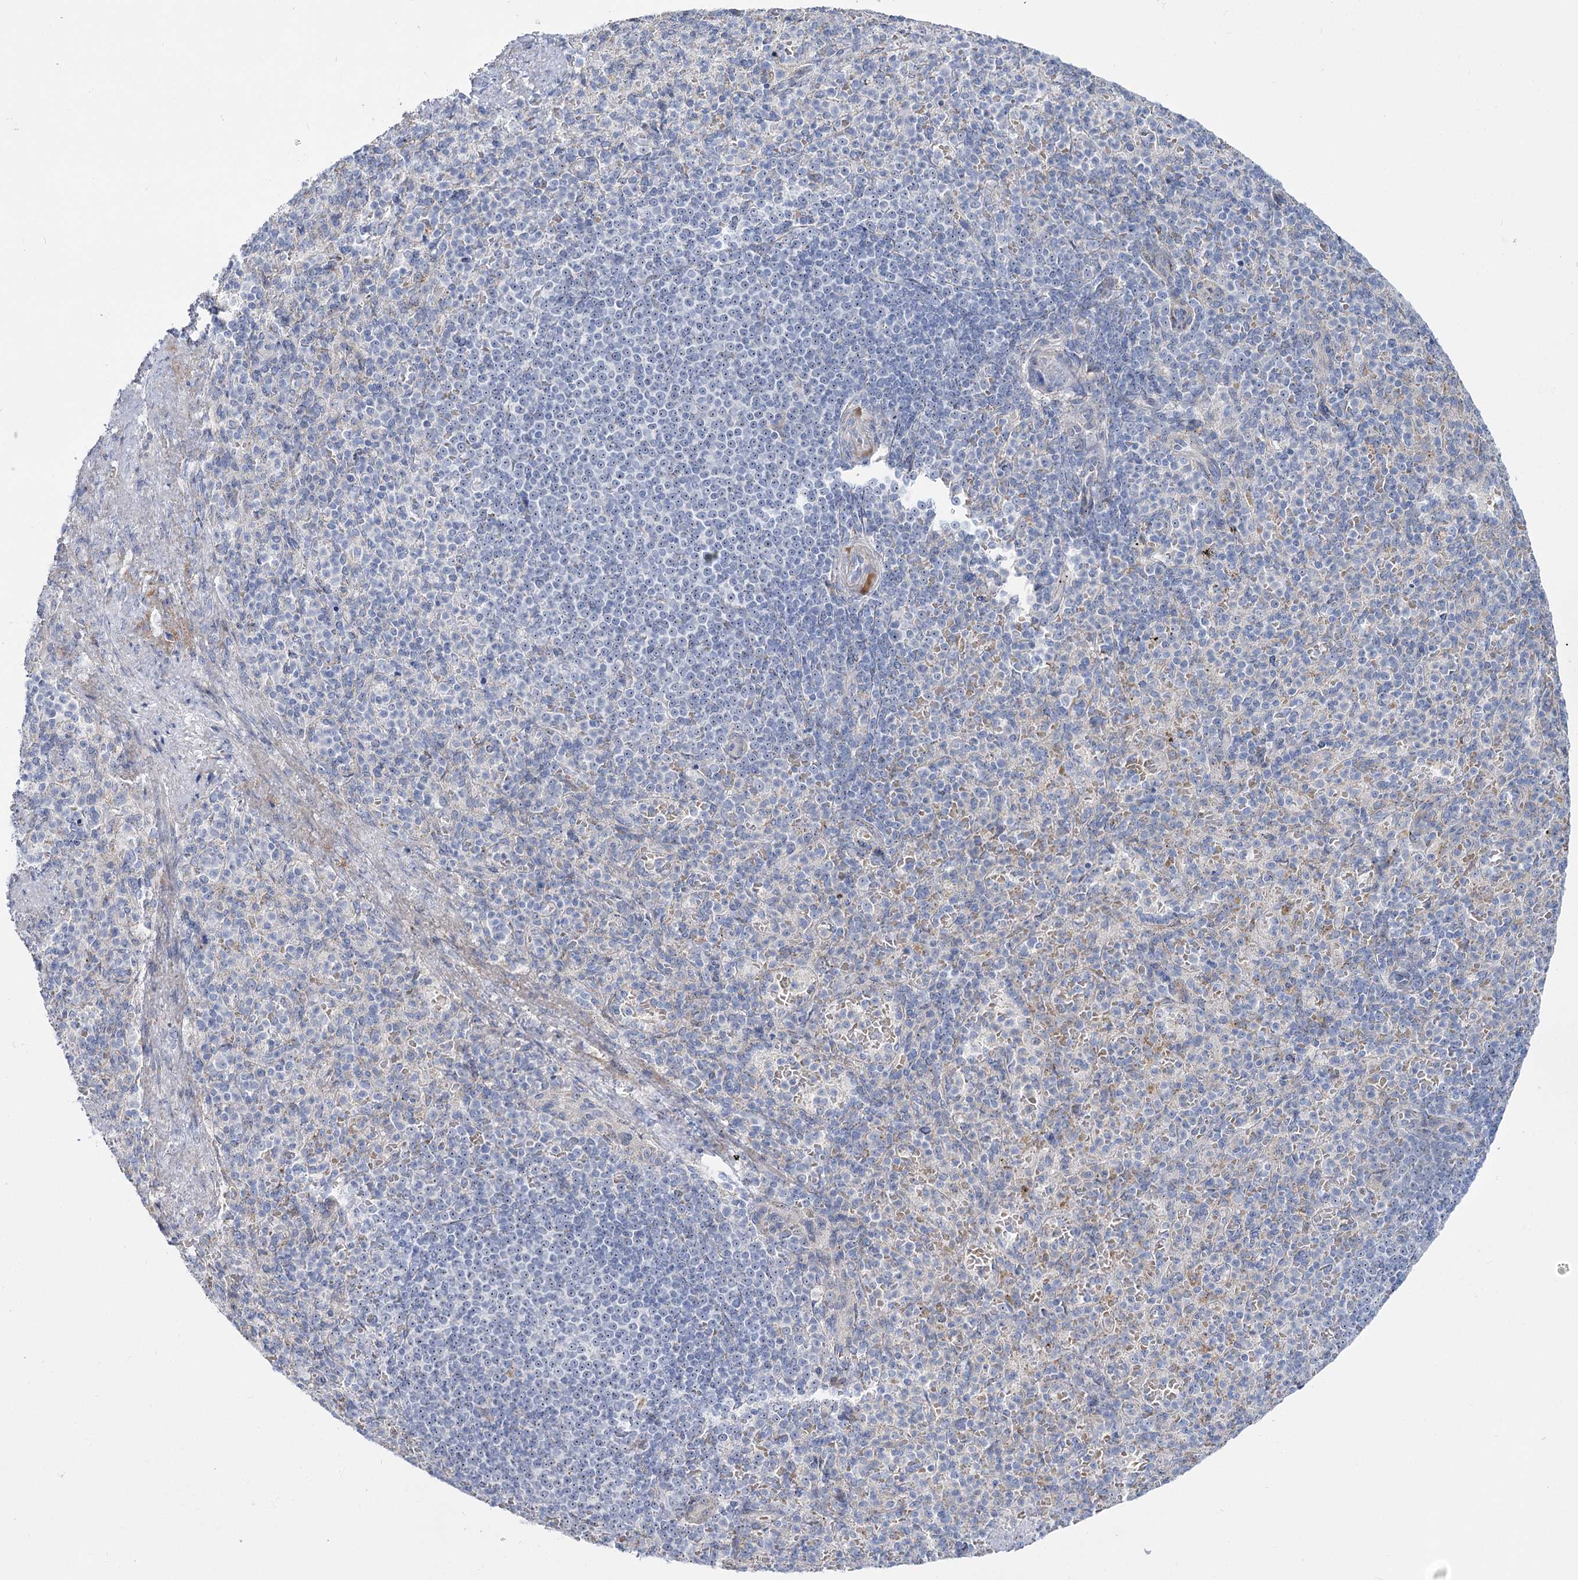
{"staining": {"intensity": "negative", "quantity": "none", "location": "none"}, "tissue": "spleen", "cell_type": "Cells in red pulp", "image_type": "normal", "snomed": [{"axis": "morphology", "description": "Normal tissue, NOS"}, {"axis": "topography", "description": "Spleen"}], "caption": "The histopathology image displays no significant staining in cells in red pulp of spleen. (Brightfield microscopy of DAB immunohistochemistry (IHC) at high magnification).", "gene": "SUOX", "patient": {"sex": "female", "age": 74}}